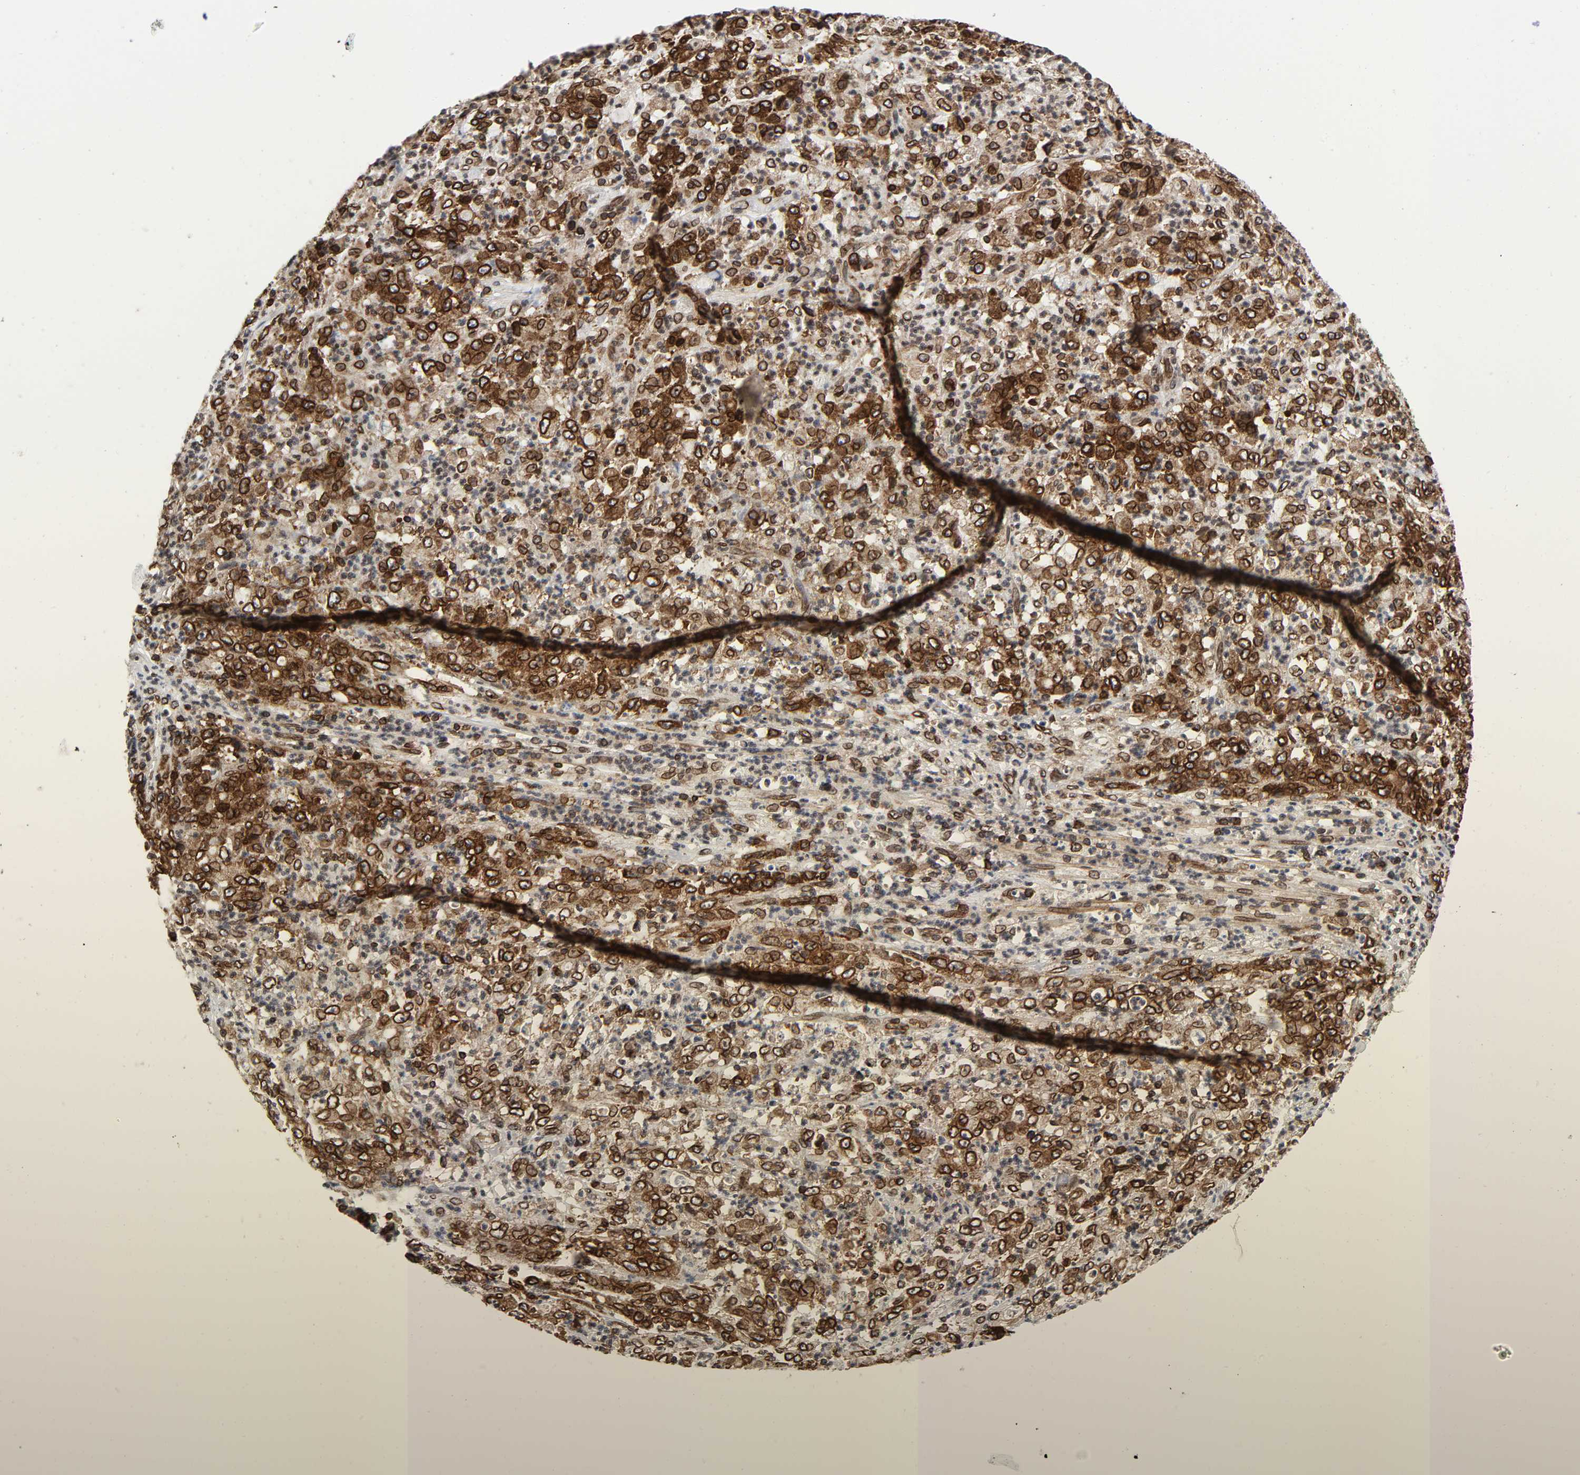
{"staining": {"intensity": "strong", "quantity": ">75%", "location": "cytoplasmic/membranous,nuclear"}, "tissue": "stomach cancer", "cell_type": "Tumor cells", "image_type": "cancer", "snomed": [{"axis": "morphology", "description": "Adenocarcinoma, NOS"}, {"axis": "topography", "description": "Stomach, lower"}], "caption": "Immunohistochemistry photomicrograph of stomach cancer (adenocarcinoma) stained for a protein (brown), which exhibits high levels of strong cytoplasmic/membranous and nuclear expression in approximately >75% of tumor cells.", "gene": "RANGAP1", "patient": {"sex": "female", "age": 71}}